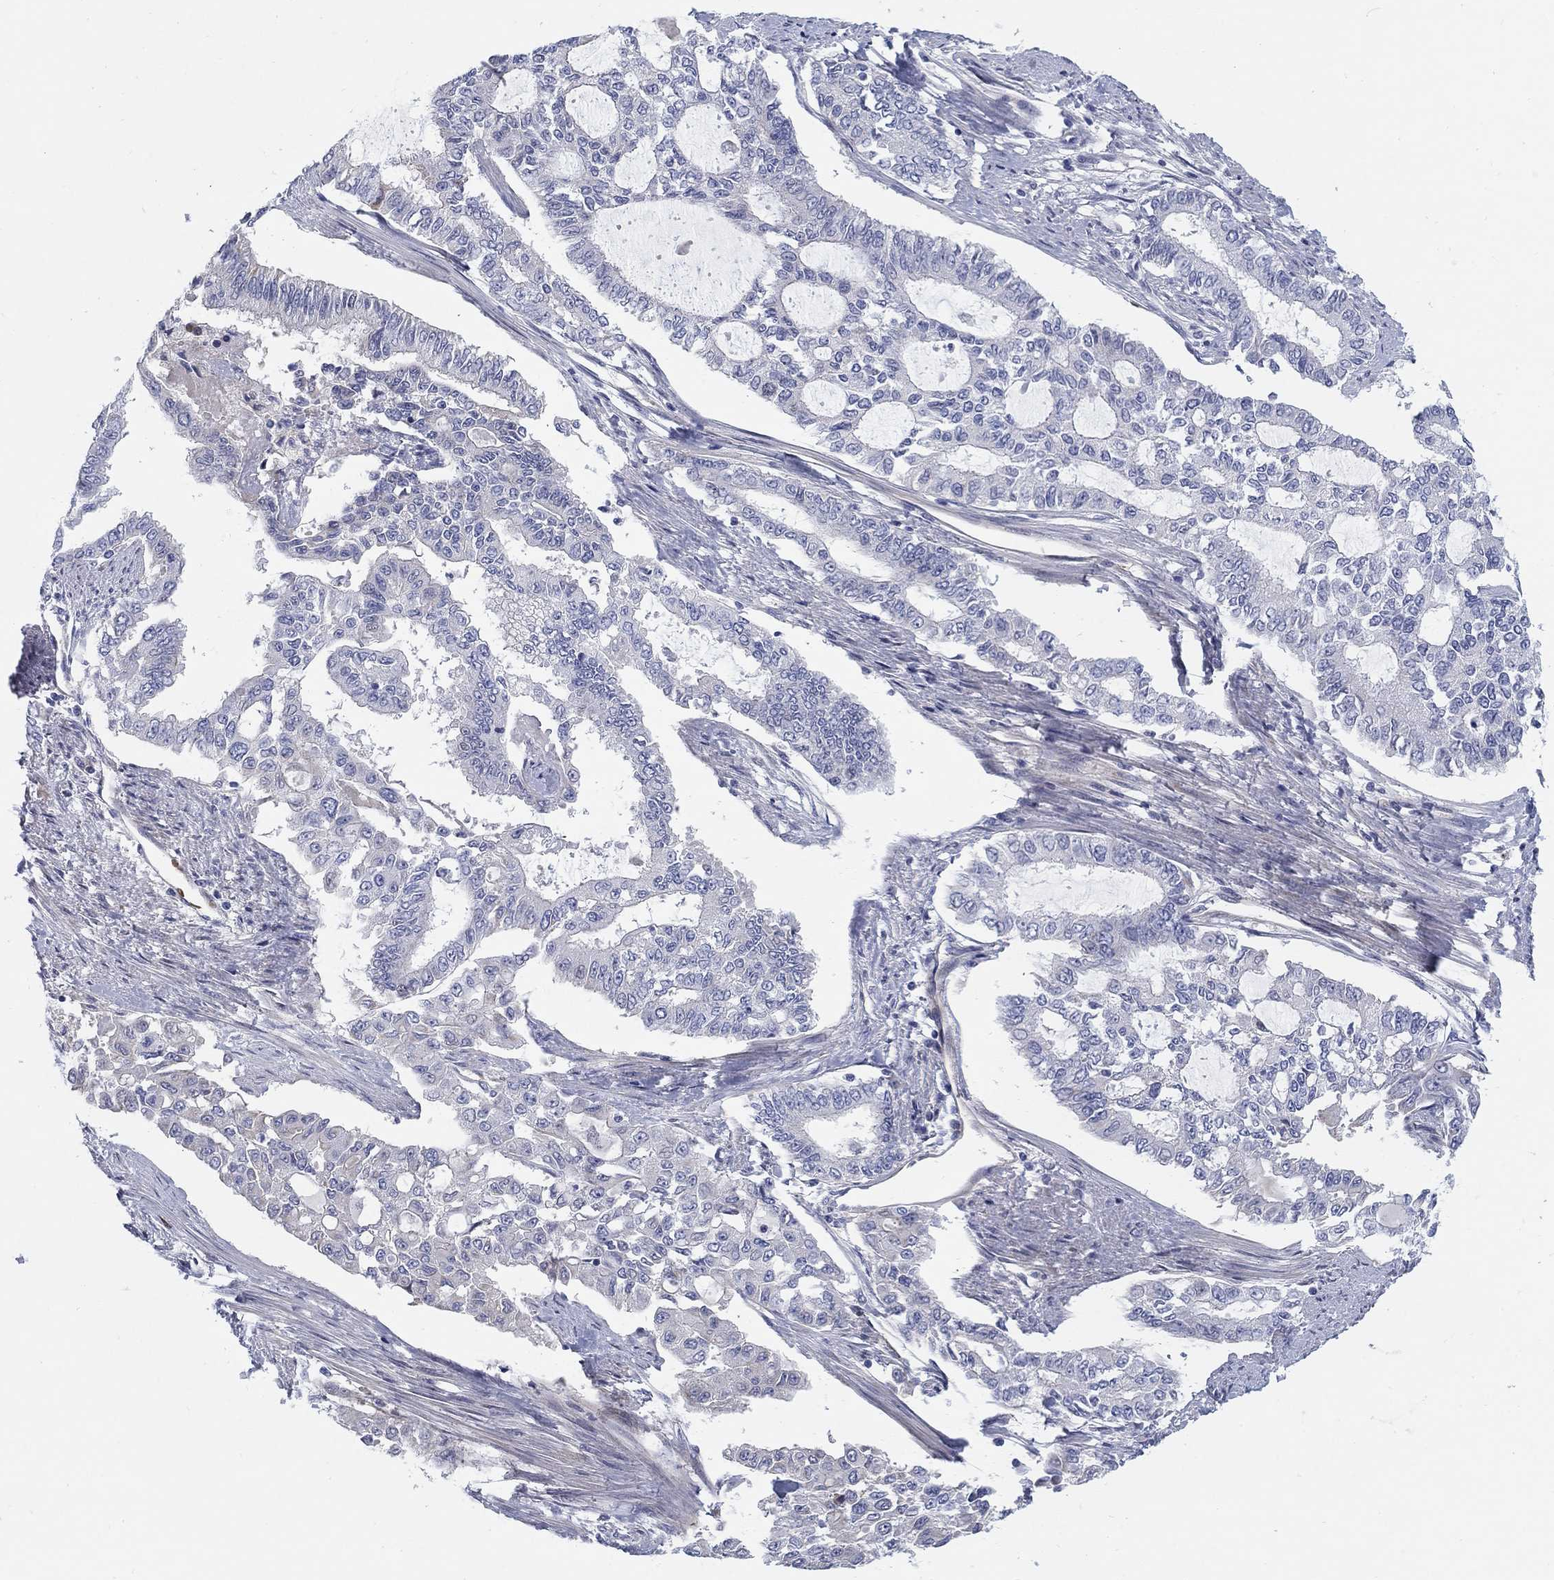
{"staining": {"intensity": "negative", "quantity": "none", "location": "none"}, "tissue": "endometrial cancer", "cell_type": "Tumor cells", "image_type": "cancer", "snomed": [{"axis": "morphology", "description": "Adenocarcinoma, NOS"}, {"axis": "topography", "description": "Uterus"}], "caption": "Endometrial cancer (adenocarcinoma) stained for a protein using immunohistochemistry demonstrates no staining tumor cells.", "gene": "HEATR4", "patient": {"sex": "female", "age": 59}}